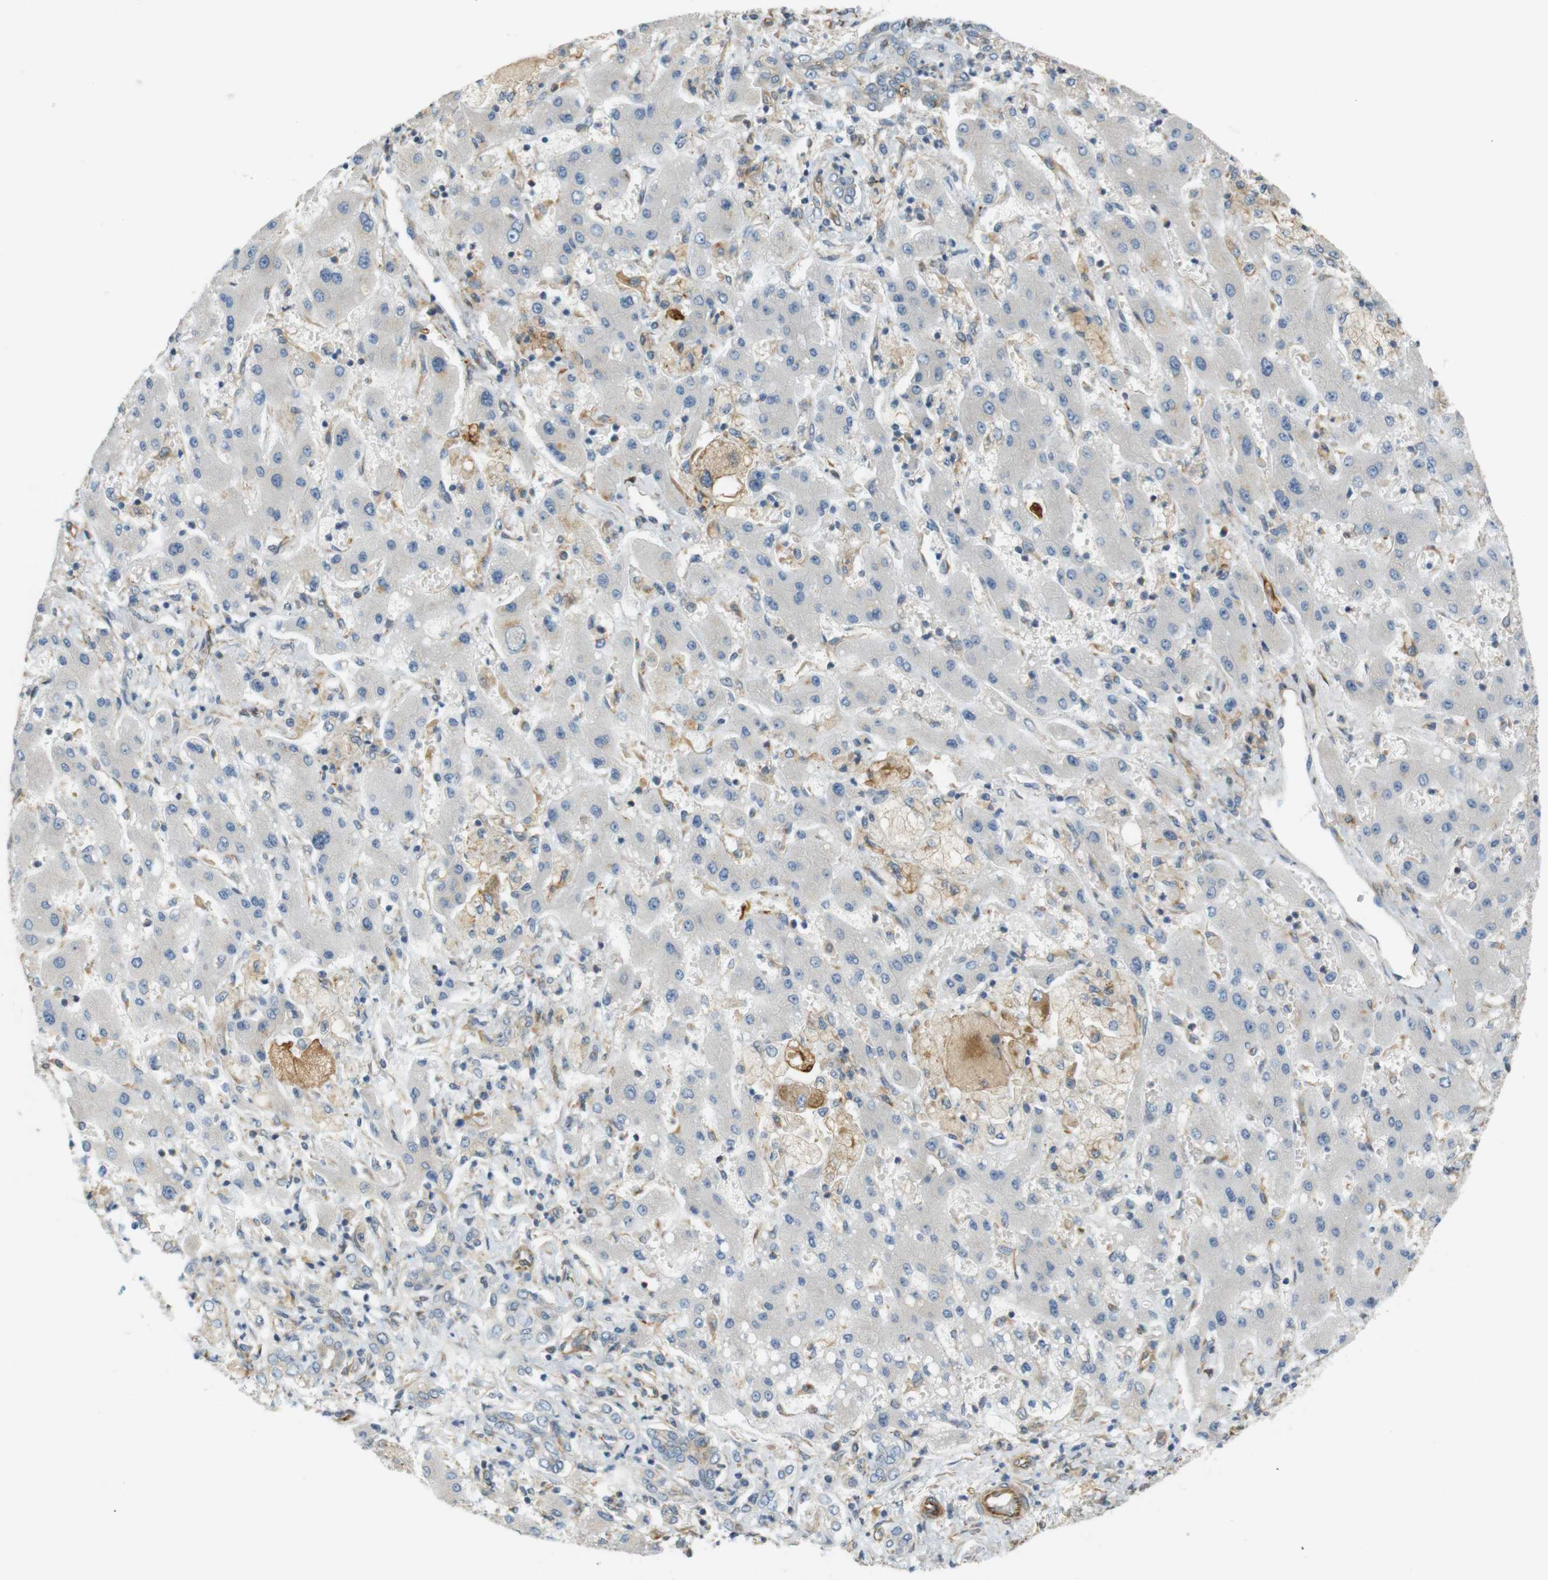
{"staining": {"intensity": "negative", "quantity": "none", "location": "none"}, "tissue": "liver cancer", "cell_type": "Tumor cells", "image_type": "cancer", "snomed": [{"axis": "morphology", "description": "Cholangiocarcinoma"}, {"axis": "topography", "description": "Liver"}], "caption": "DAB immunohistochemical staining of human cholangiocarcinoma (liver) displays no significant staining in tumor cells.", "gene": "CYTH3", "patient": {"sex": "male", "age": 50}}